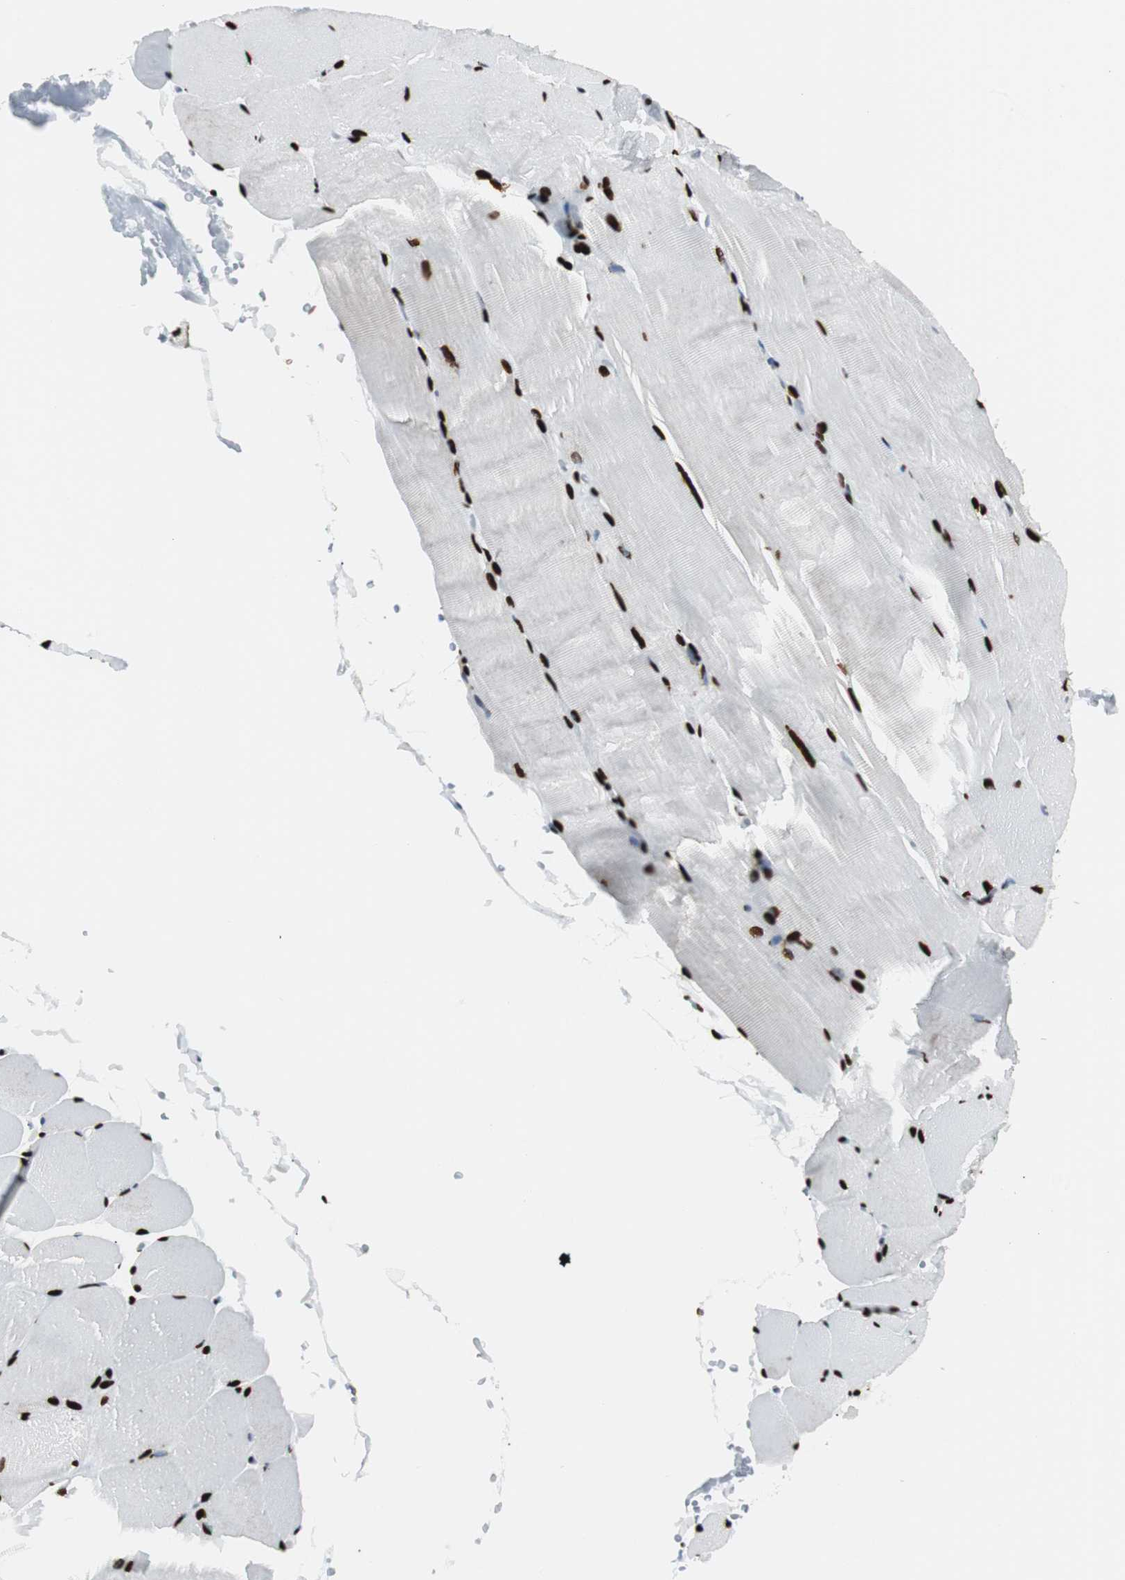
{"staining": {"intensity": "strong", "quantity": ">75%", "location": "nuclear"}, "tissue": "skeletal muscle", "cell_type": "Myocytes", "image_type": "normal", "snomed": [{"axis": "morphology", "description": "Normal tissue, NOS"}, {"axis": "topography", "description": "Skeletal muscle"}, {"axis": "topography", "description": "Parathyroid gland"}], "caption": "Immunohistochemical staining of benign skeletal muscle reveals >75% levels of strong nuclear protein positivity in about >75% of myocytes.", "gene": "NCL", "patient": {"sex": "female", "age": 37}}